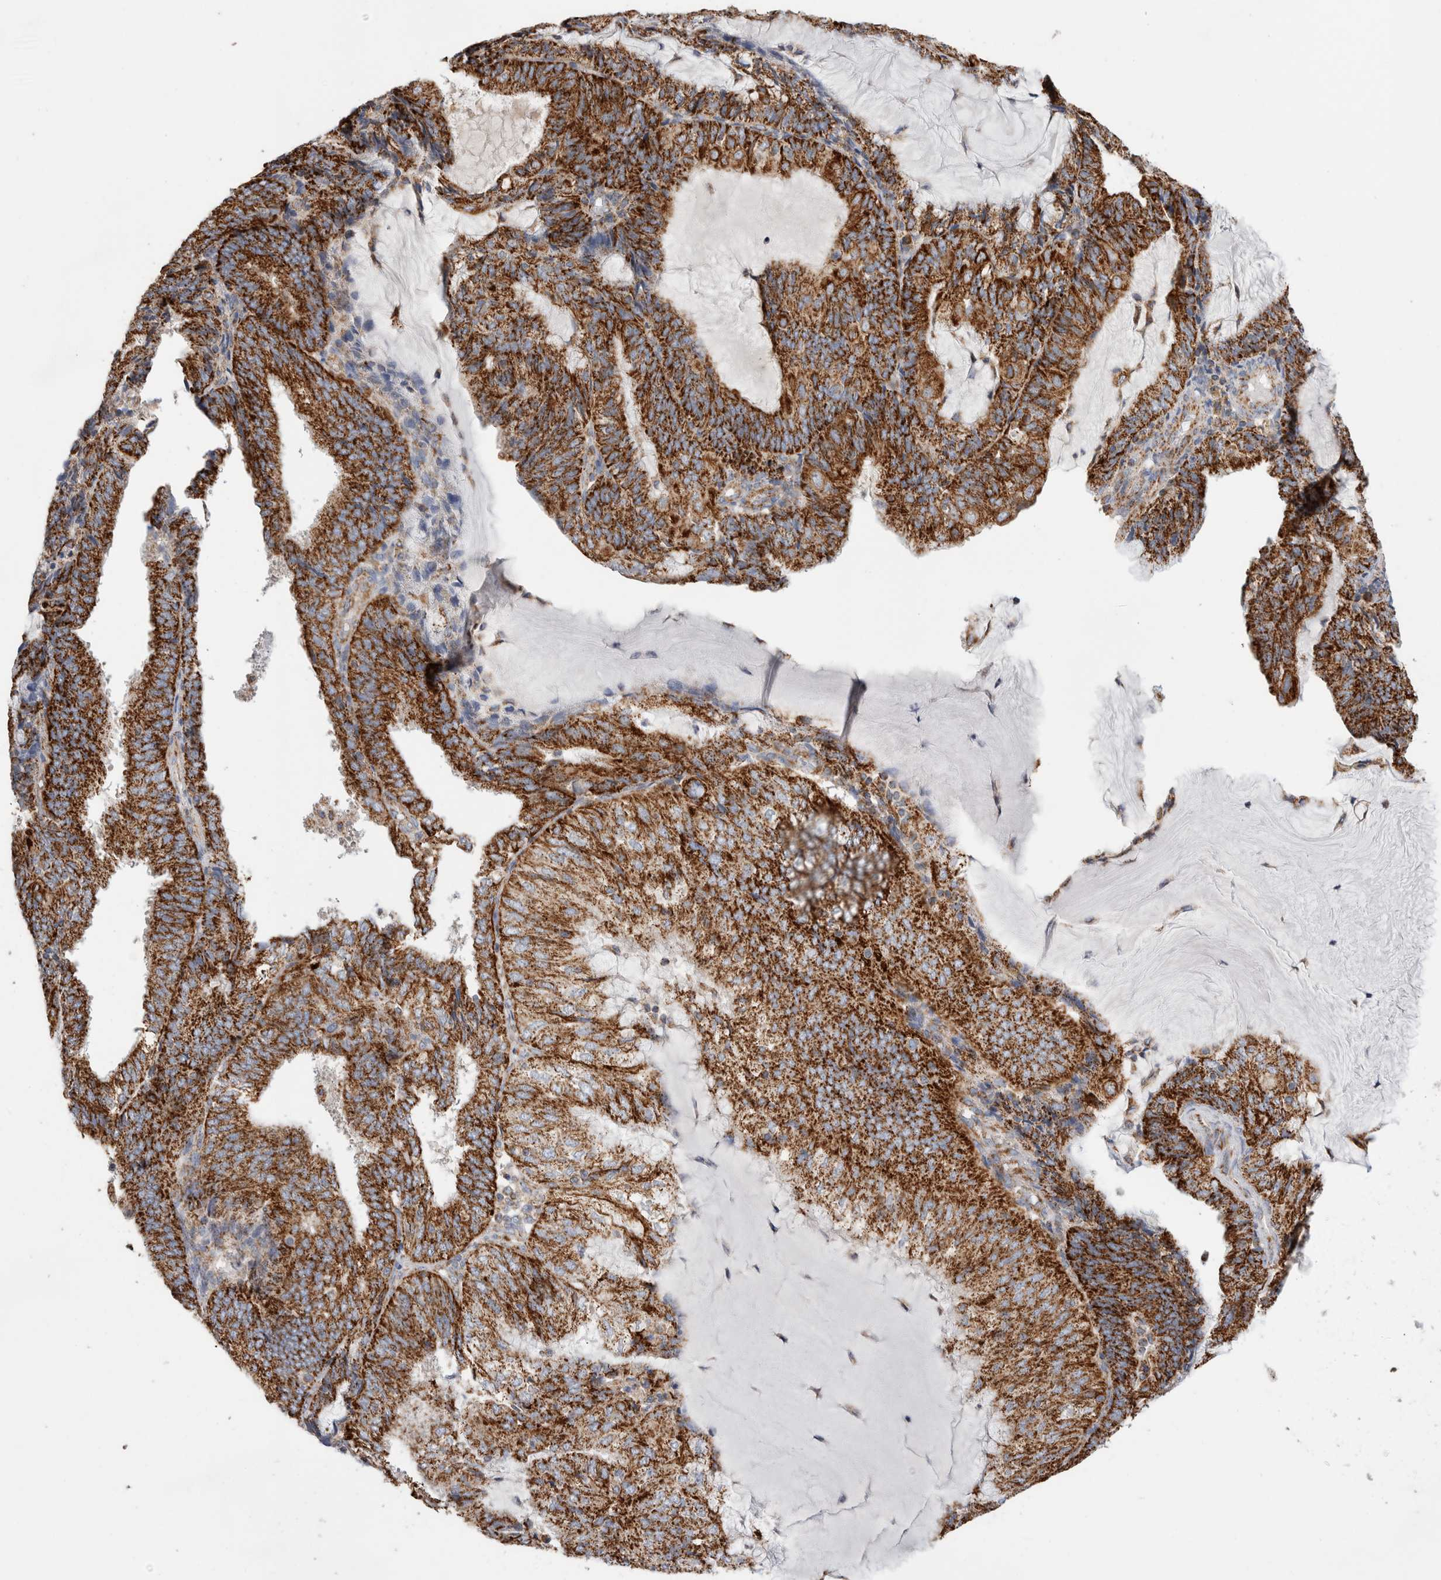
{"staining": {"intensity": "strong", "quantity": ">75%", "location": "cytoplasmic/membranous"}, "tissue": "endometrial cancer", "cell_type": "Tumor cells", "image_type": "cancer", "snomed": [{"axis": "morphology", "description": "Adenocarcinoma, NOS"}, {"axis": "topography", "description": "Endometrium"}], "caption": "Protein expression analysis of adenocarcinoma (endometrial) reveals strong cytoplasmic/membranous staining in about >75% of tumor cells.", "gene": "IARS2", "patient": {"sex": "female", "age": 81}}